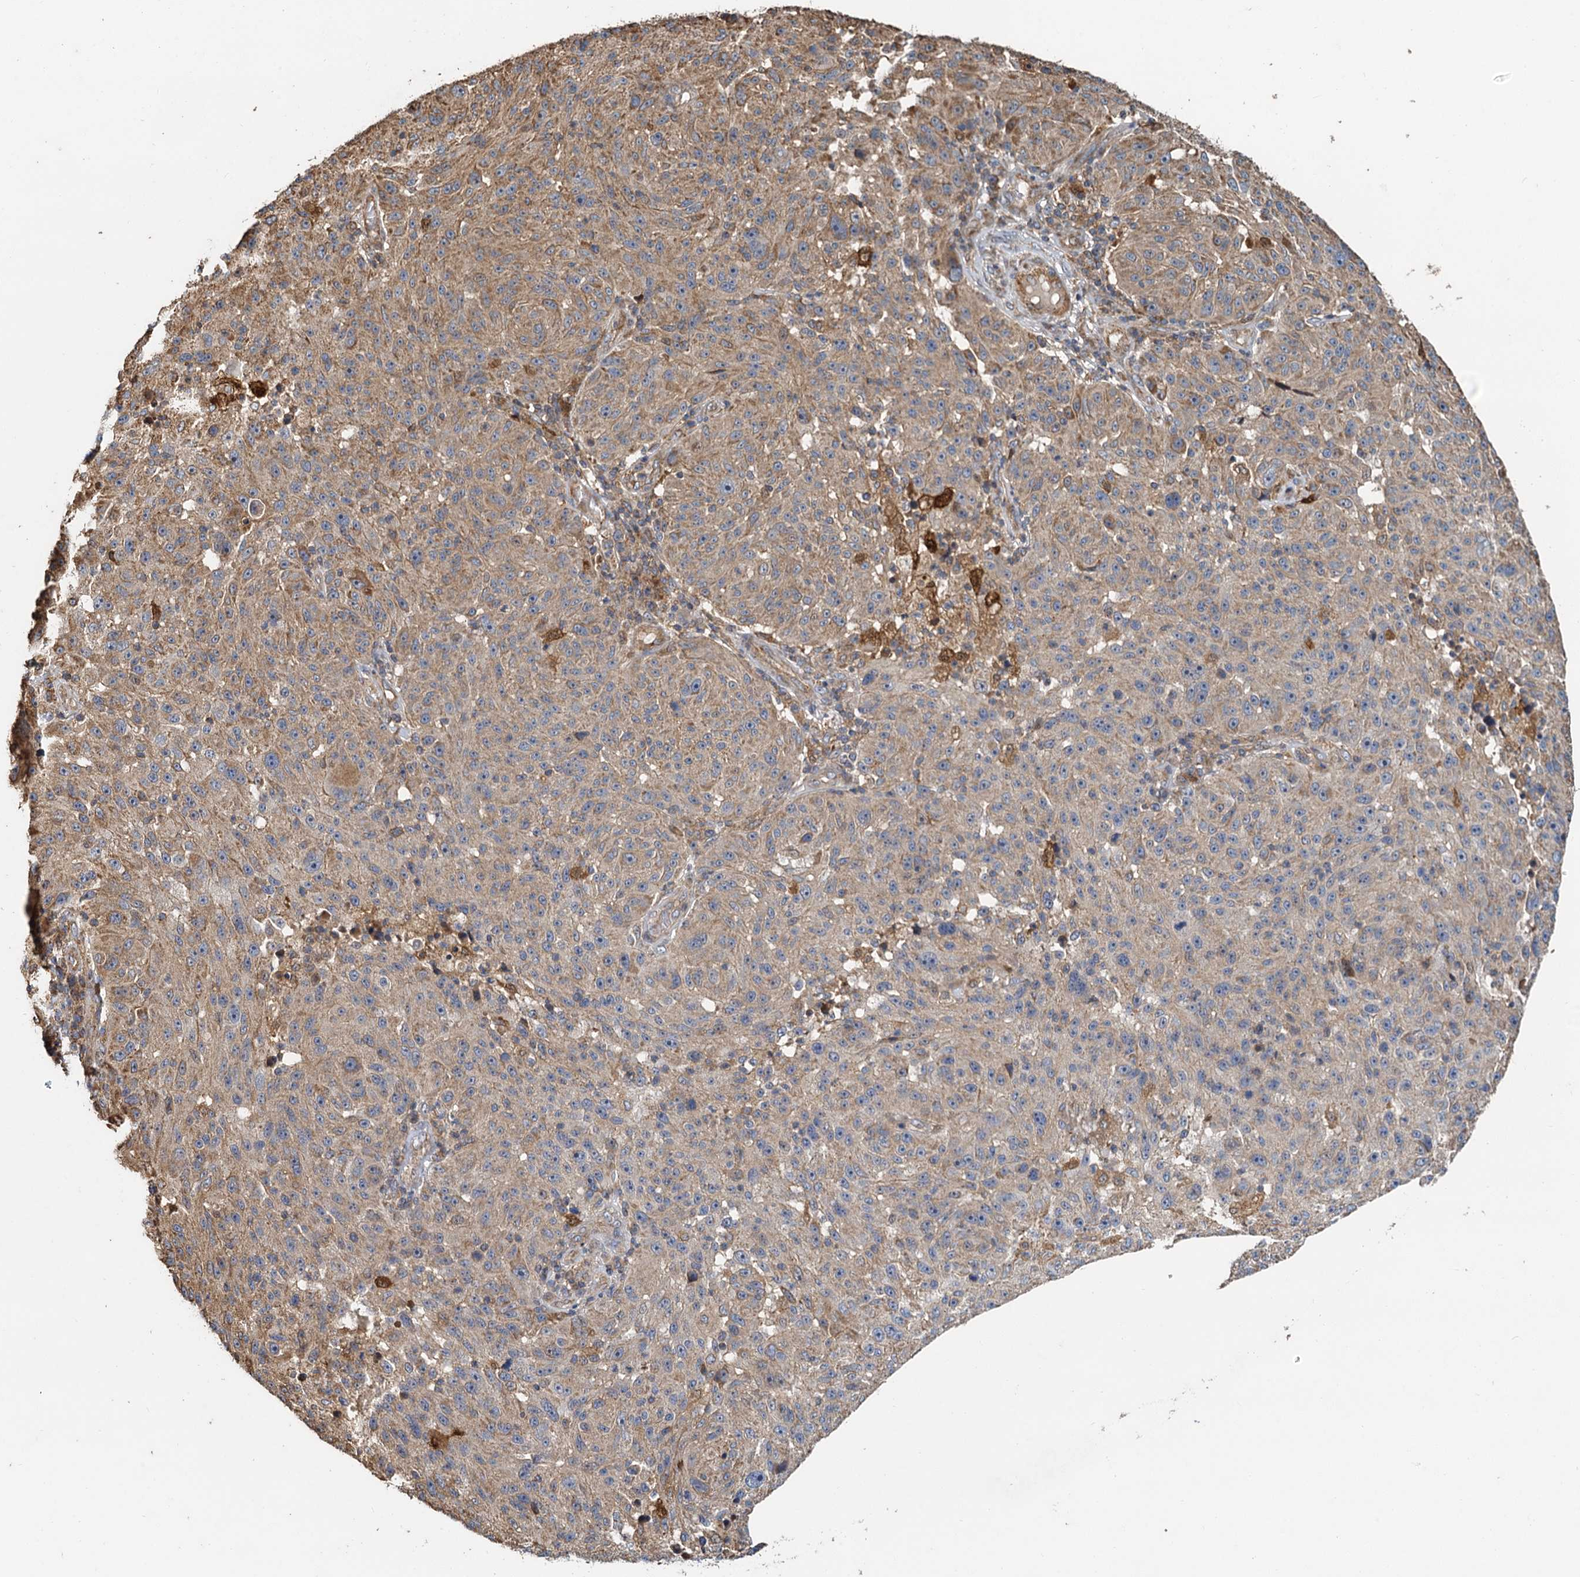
{"staining": {"intensity": "moderate", "quantity": ">75%", "location": "cytoplasmic/membranous"}, "tissue": "melanoma", "cell_type": "Tumor cells", "image_type": "cancer", "snomed": [{"axis": "morphology", "description": "Malignant melanoma, NOS"}, {"axis": "topography", "description": "Skin"}], "caption": "This histopathology image shows immunohistochemistry staining of malignant melanoma, with medium moderate cytoplasmic/membranous positivity in about >75% of tumor cells.", "gene": "SDS", "patient": {"sex": "male", "age": 53}}